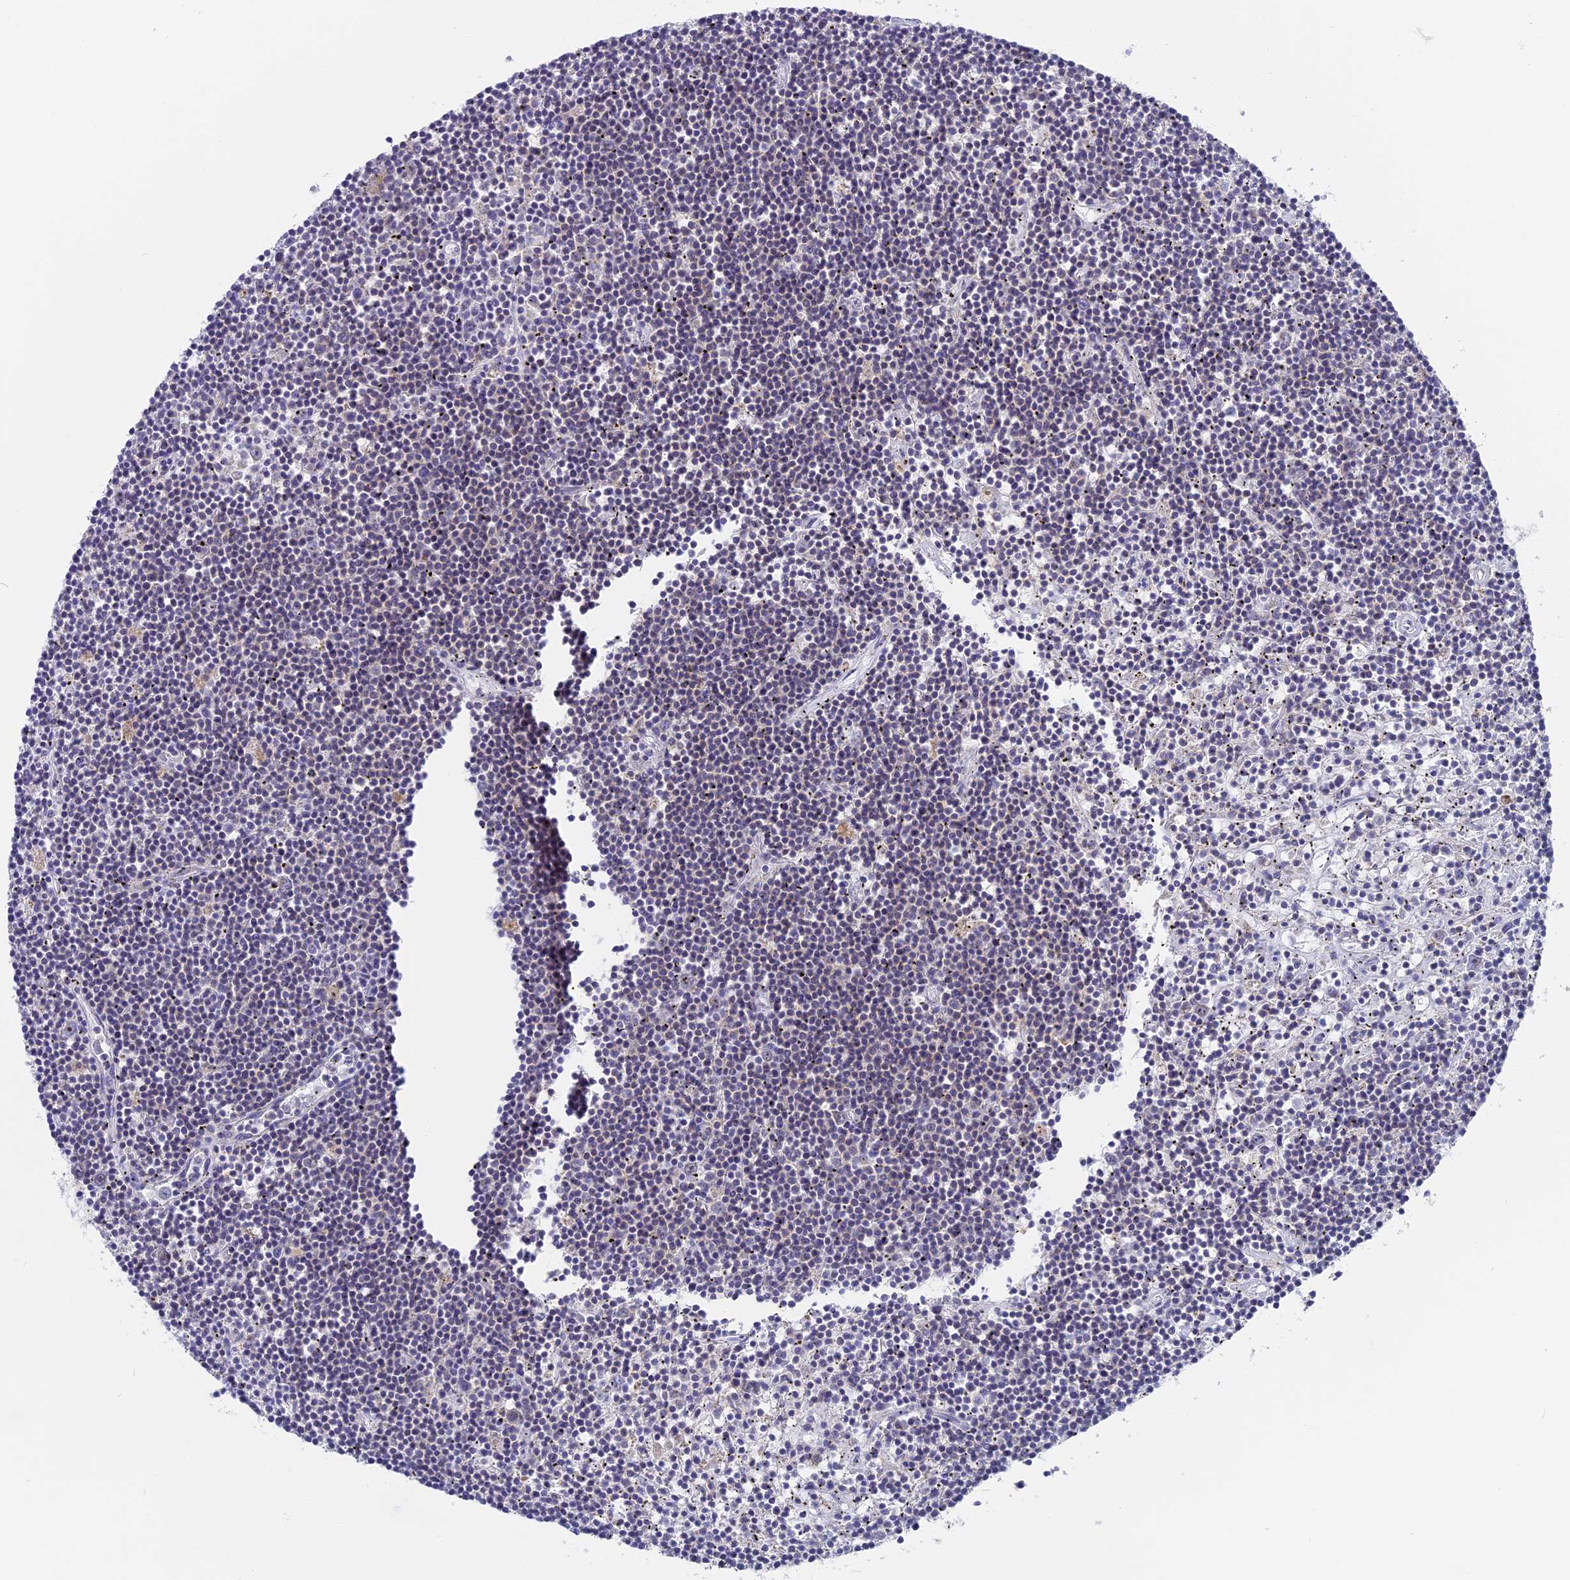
{"staining": {"intensity": "negative", "quantity": "none", "location": "none"}, "tissue": "lymphoma", "cell_type": "Tumor cells", "image_type": "cancer", "snomed": [{"axis": "morphology", "description": "Malignant lymphoma, non-Hodgkin's type, Low grade"}, {"axis": "topography", "description": "Spleen"}], "caption": "This is a histopathology image of immunohistochemistry staining of lymphoma, which shows no positivity in tumor cells. Brightfield microscopy of immunohistochemistry (IHC) stained with DAB (brown) and hematoxylin (blue), captured at high magnification.", "gene": "DTWD1", "patient": {"sex": "male", "age": 76}}